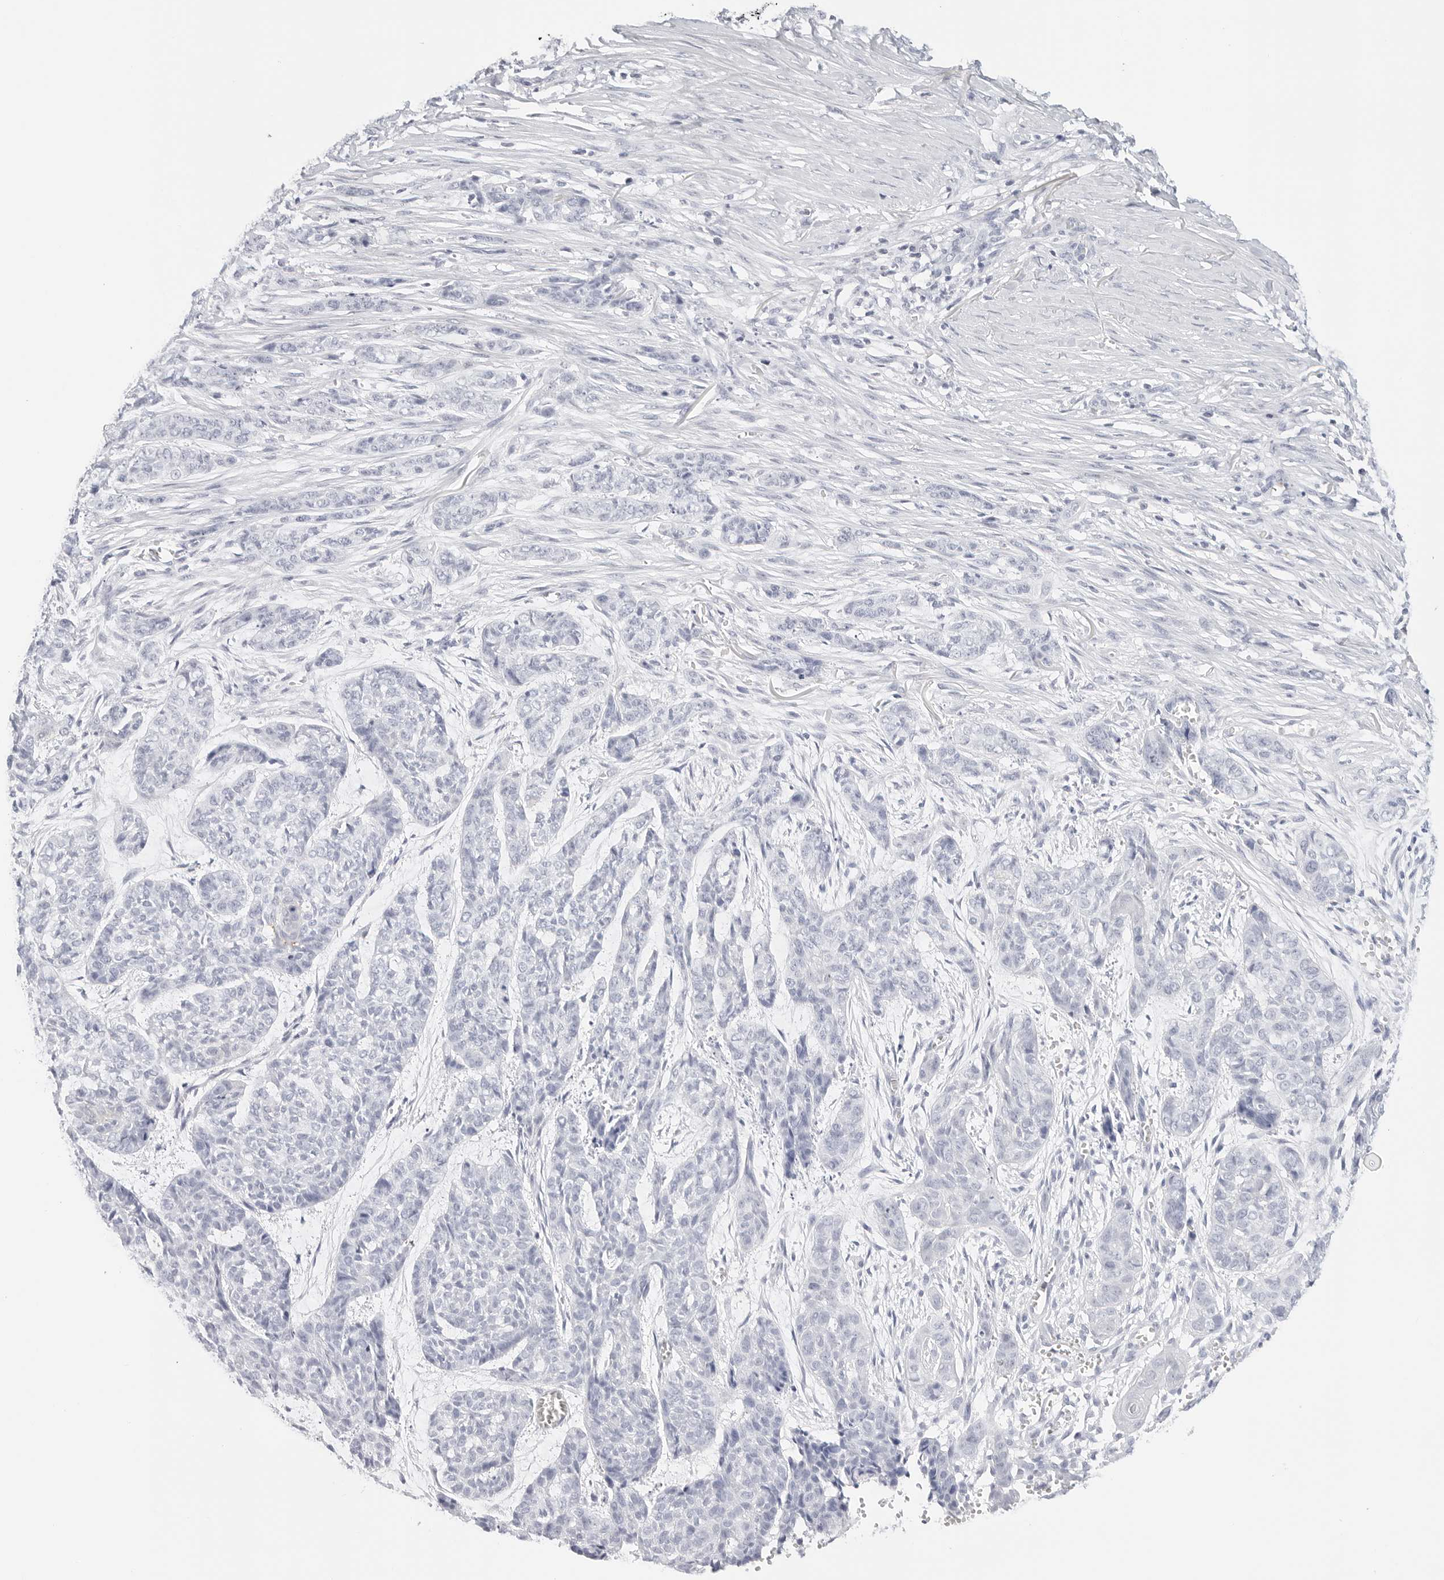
{"staining": {"intensity": "negative", "quantity": "none", "location": "none"}, "tissue": "skin cancer", "cell_type": "Tumor cells", "image_type": "cancer", "snomed": [{"axis": "morphology", "description": "Basal cell carcinoma"}, {"axis": "topography", "description": "Skin"}], "caption": "Tumor cells show no significant expression in basal cell carcinoma (skin).", "gene": "SLC9A3R1", "patient": {"sex": "female", "age": 64}}